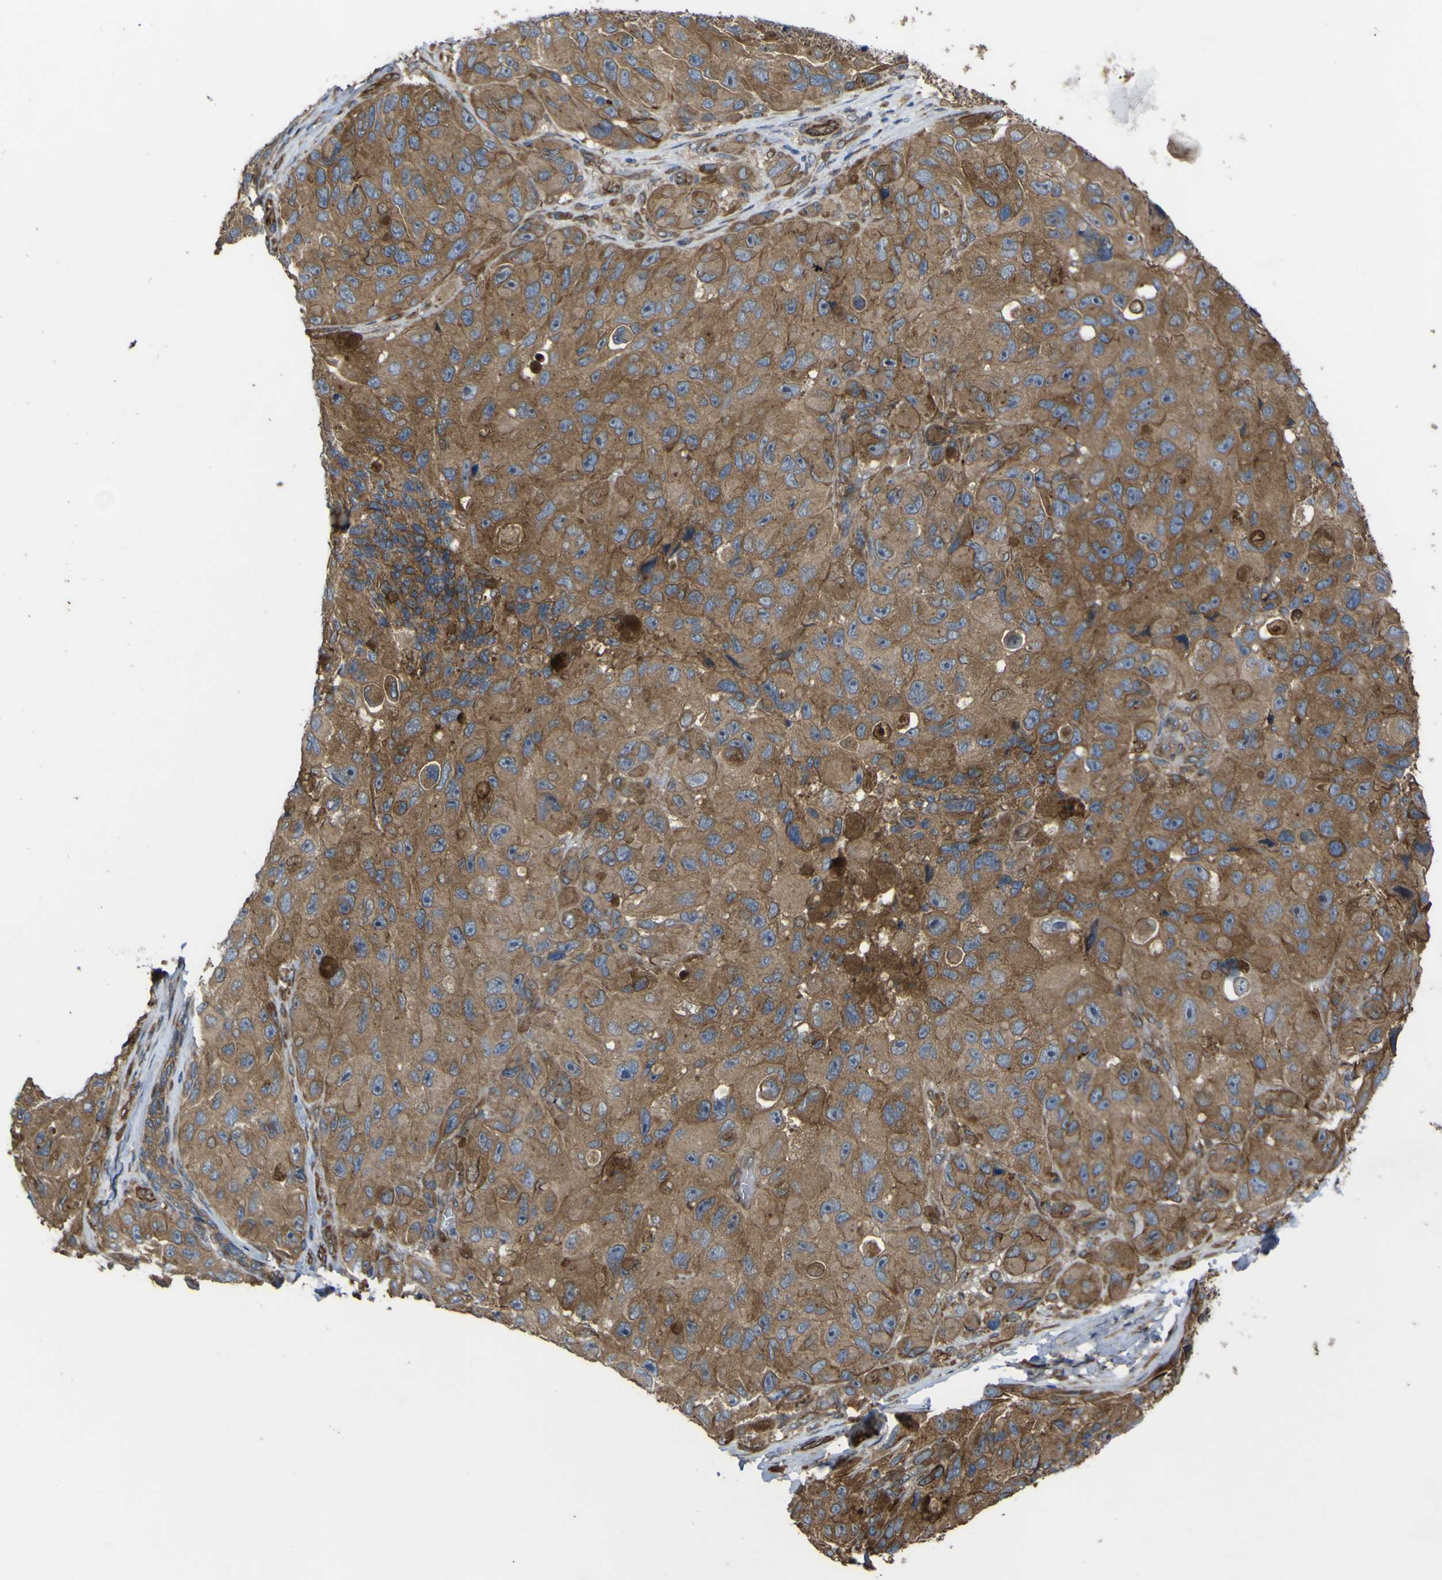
{"staining": {"intensity": "moderate", "quantity": ">75%", "location": "cytoplasmic/membranous"}, "tissue": "melanoma", "cell_type": "Tumor cells", "image_type": "cancer", "snomed": [{"axis": "morphology", "description": "Malignant melanoma, NOS"}, {"axis": "topography", "description": "Skin"}], "caption": "Melanoma tissue exhibits moderate cytoplasmic/membranous staining in about >75% of tumor cells, visualized by immunohistochemistry.", "gene": "FBXO30", "patient": {"sex": "female", "age": 73}}